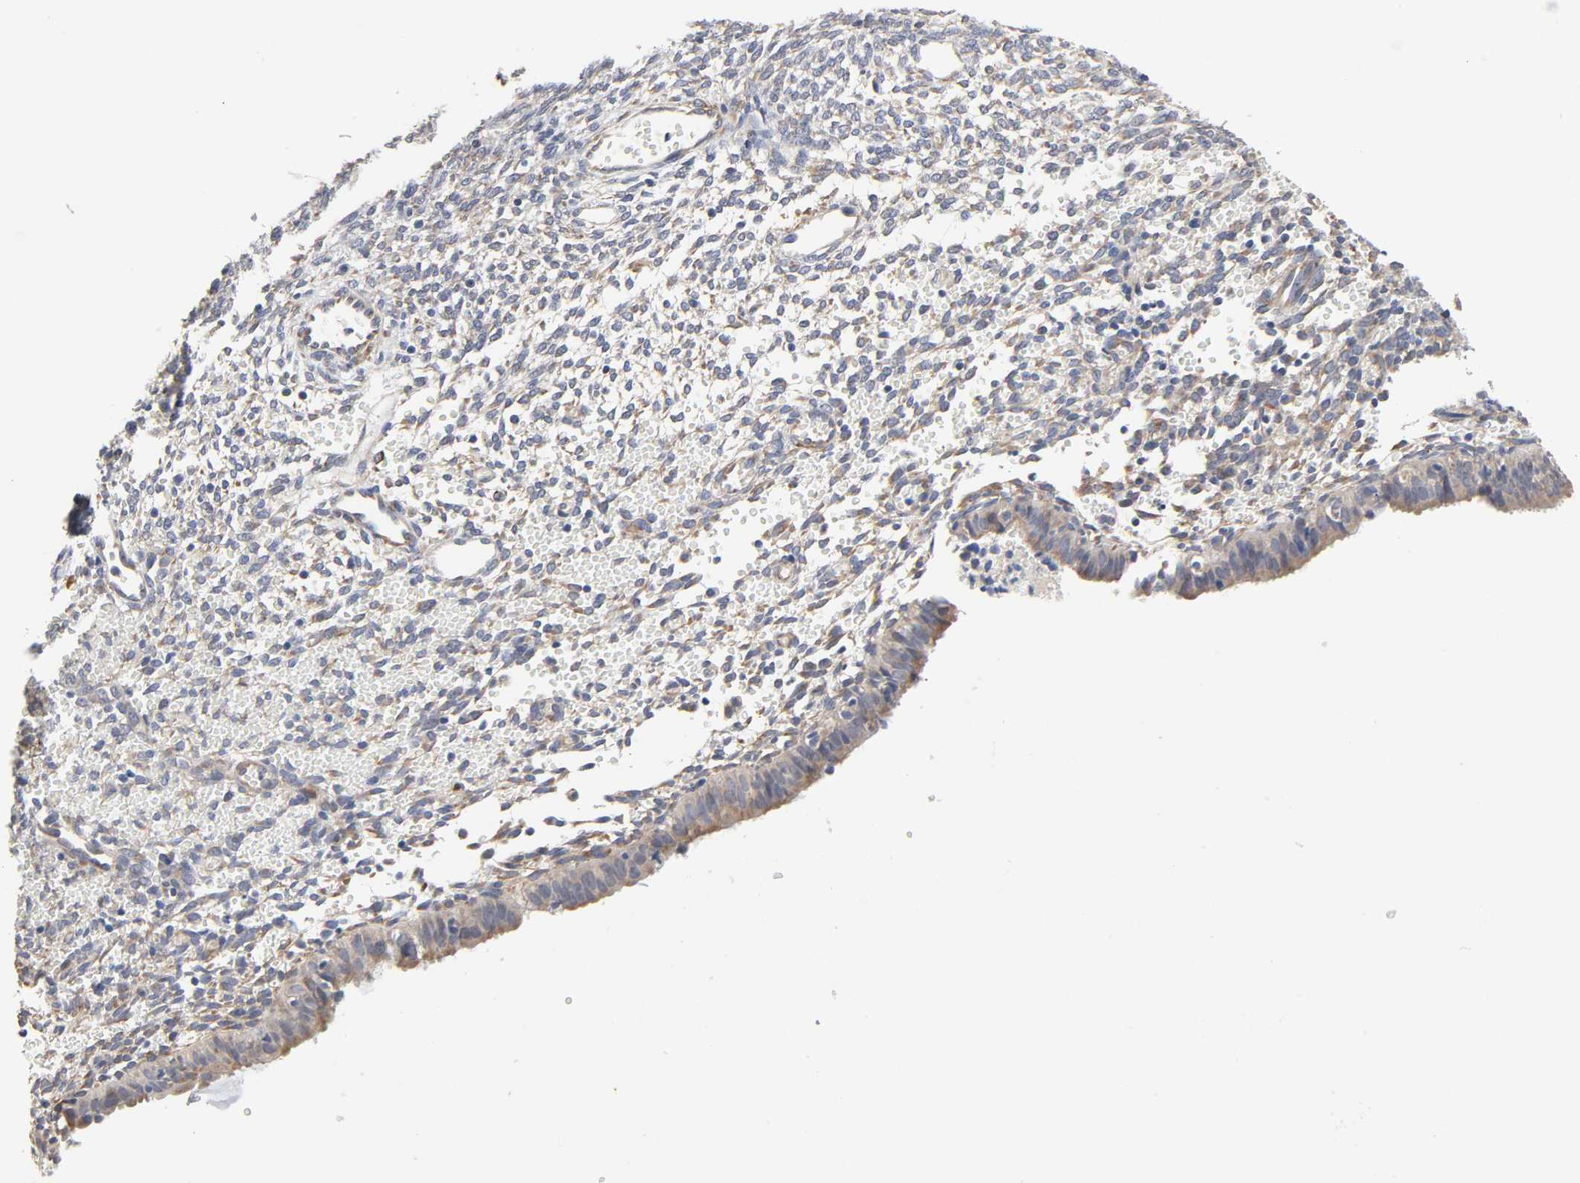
{"staining": {"intensity": "negative", "quantity": "none", "location": "none"}, "tissue": "endometrium", "cell_type": "Cells in endometrial stroma", "image_type": "normal", "snomed": [{"axis": "morphology", "description": "Normal tissue, NOS"}, {"axis": "topography", "description": "Endometrium"}], "caption": "Human endometrium stained for a protein using IHC exhibits no positivity in cells in endometrial stroma.", "gene": "HDLBP", "patient": {"sex": "female", "age": 61}}